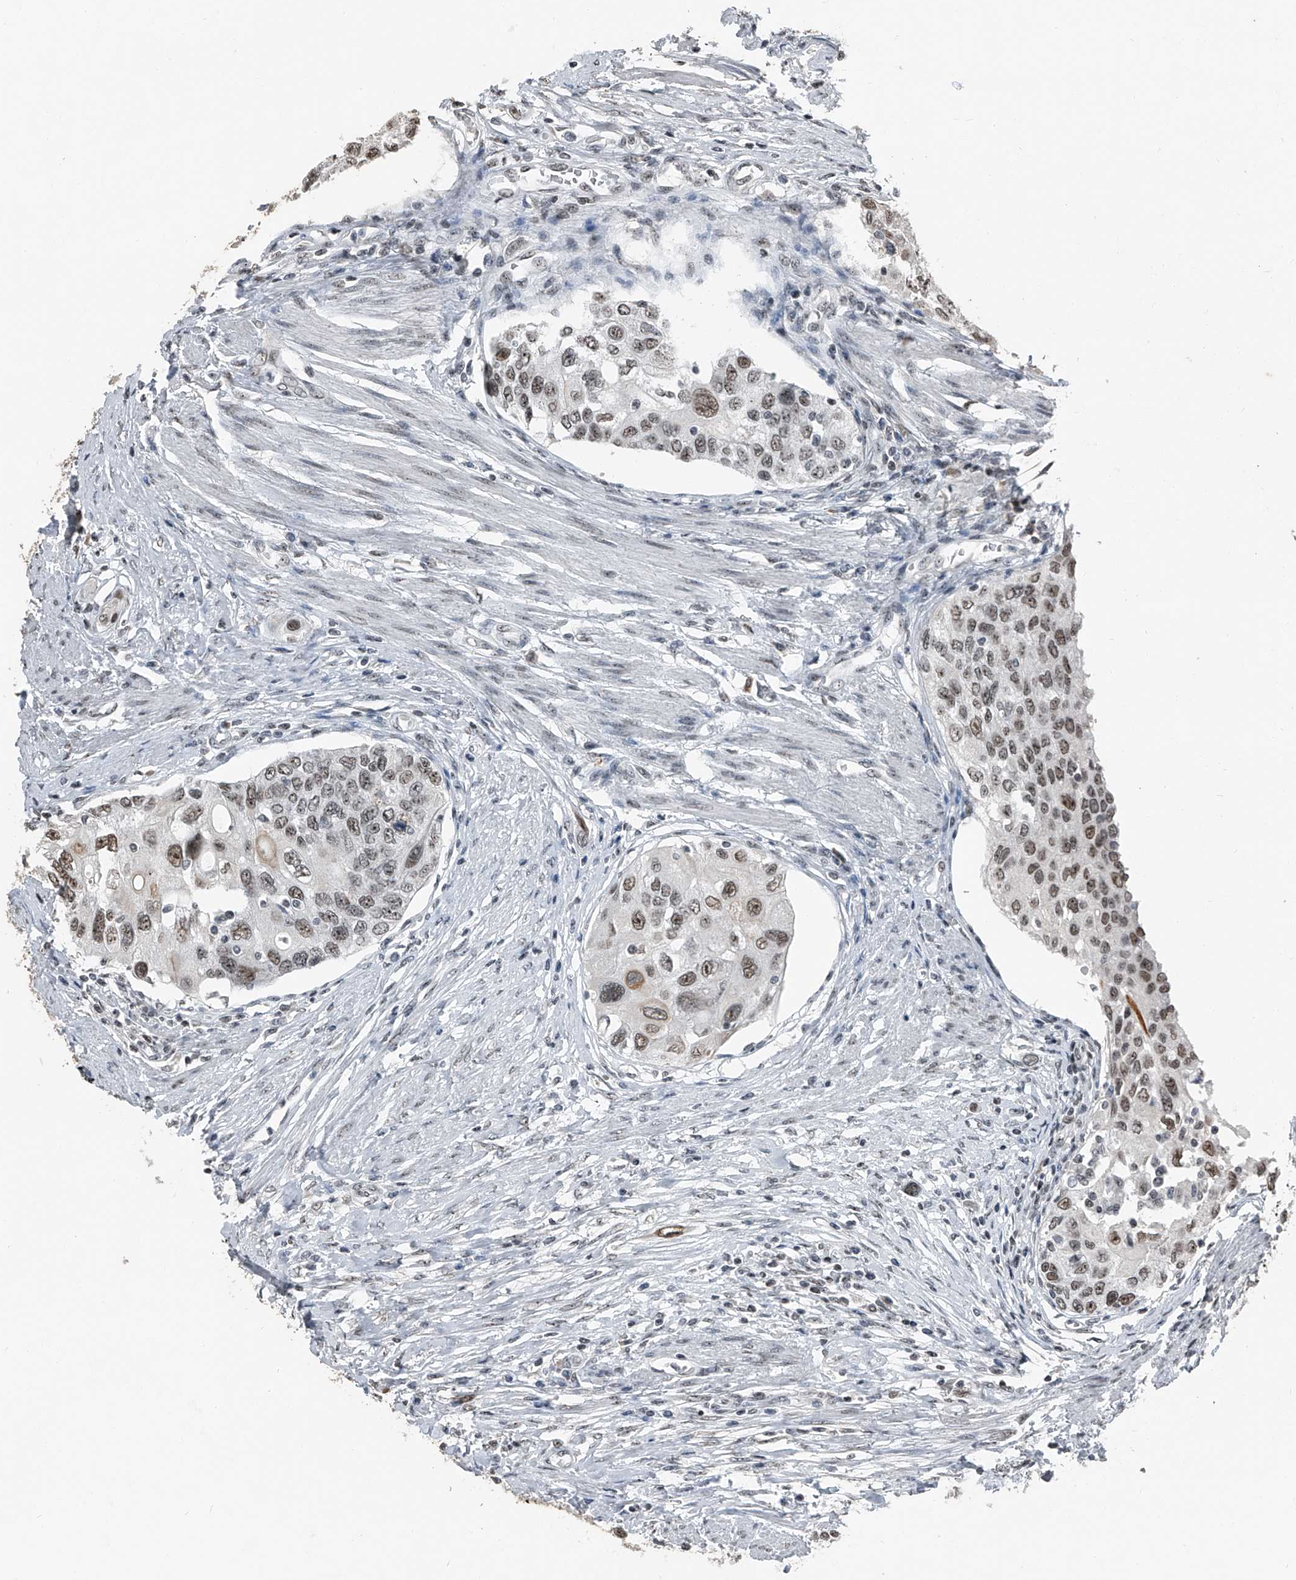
{"staining": {"intensity": "moderate", "quantity": ">75%", "location": "nuclear"}, "tissue": "urothelial cancer", "cell_type": "Tumor cells", "image_type": "cancer", "snomed": [{"axis": "morphology", "description": "Urothelial carcinoma, High grade"}, {"axis": "topography", "description": "Urinary bladder"}], "caption": "Urothelial cancer was stained to show a protein in brown. There is medium levels of moderate nuclear staining in about >75% of tumor cells.", "gene": "TCOF1", "patient": {"sex": "female", "age": 56}}